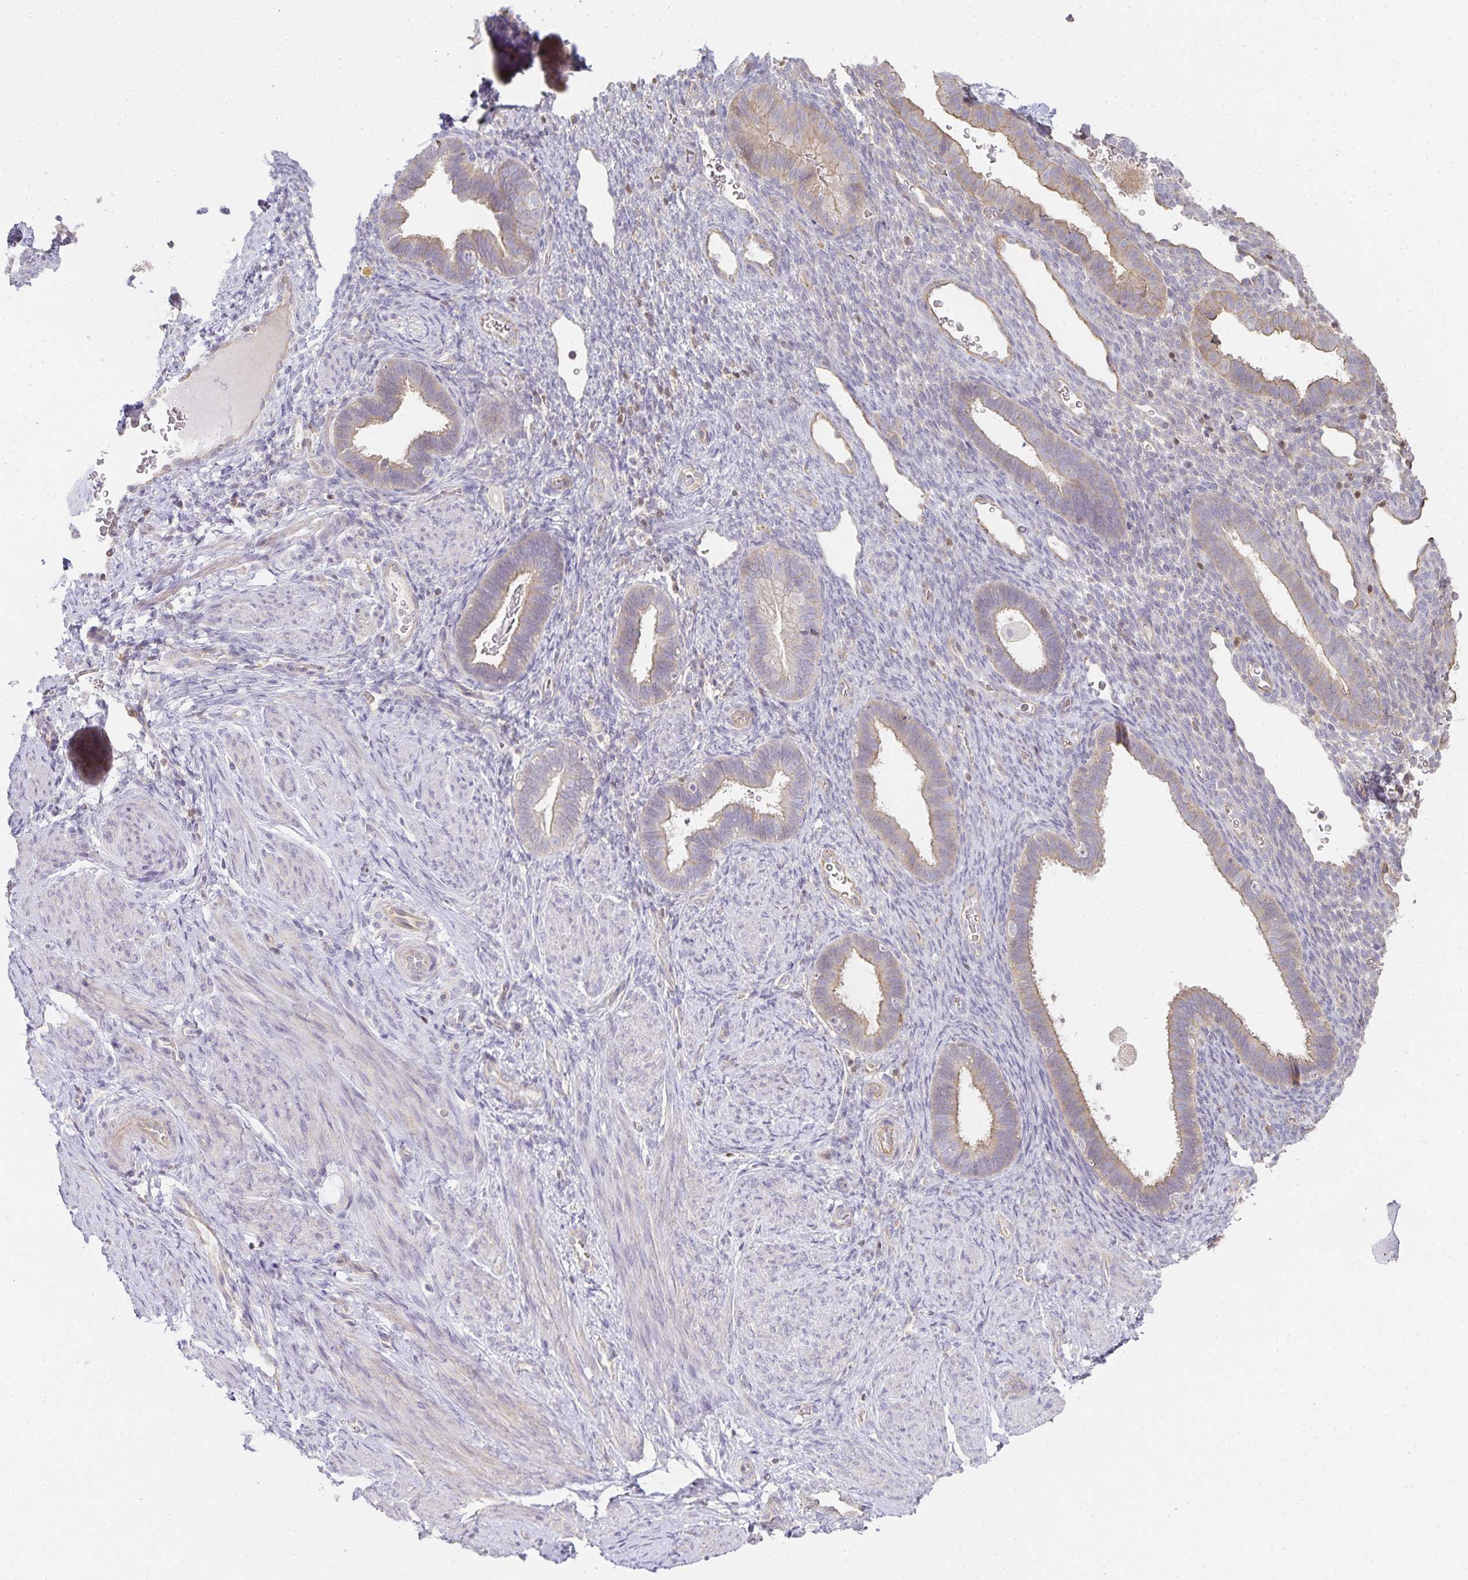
{"staining": {"intensity": "negative", "quantity": "none", "location": "none"}, "tissue": "endometrium", "cell_type": "Cells in endometrial stroma", "image_type": "normal", "snomed": [{"axis": "morphology", "description": "Normal tissue, NOS"}, {"axis": "topography", "description": "Endometrium"}], "caption": "The image reveals no significant positivity in cells in endometrial stroma of endometrium. (DAB immunohistochemistry, high magnification).", "gene": "GATA3", "patient": {"sex": "female", "age": 34}}